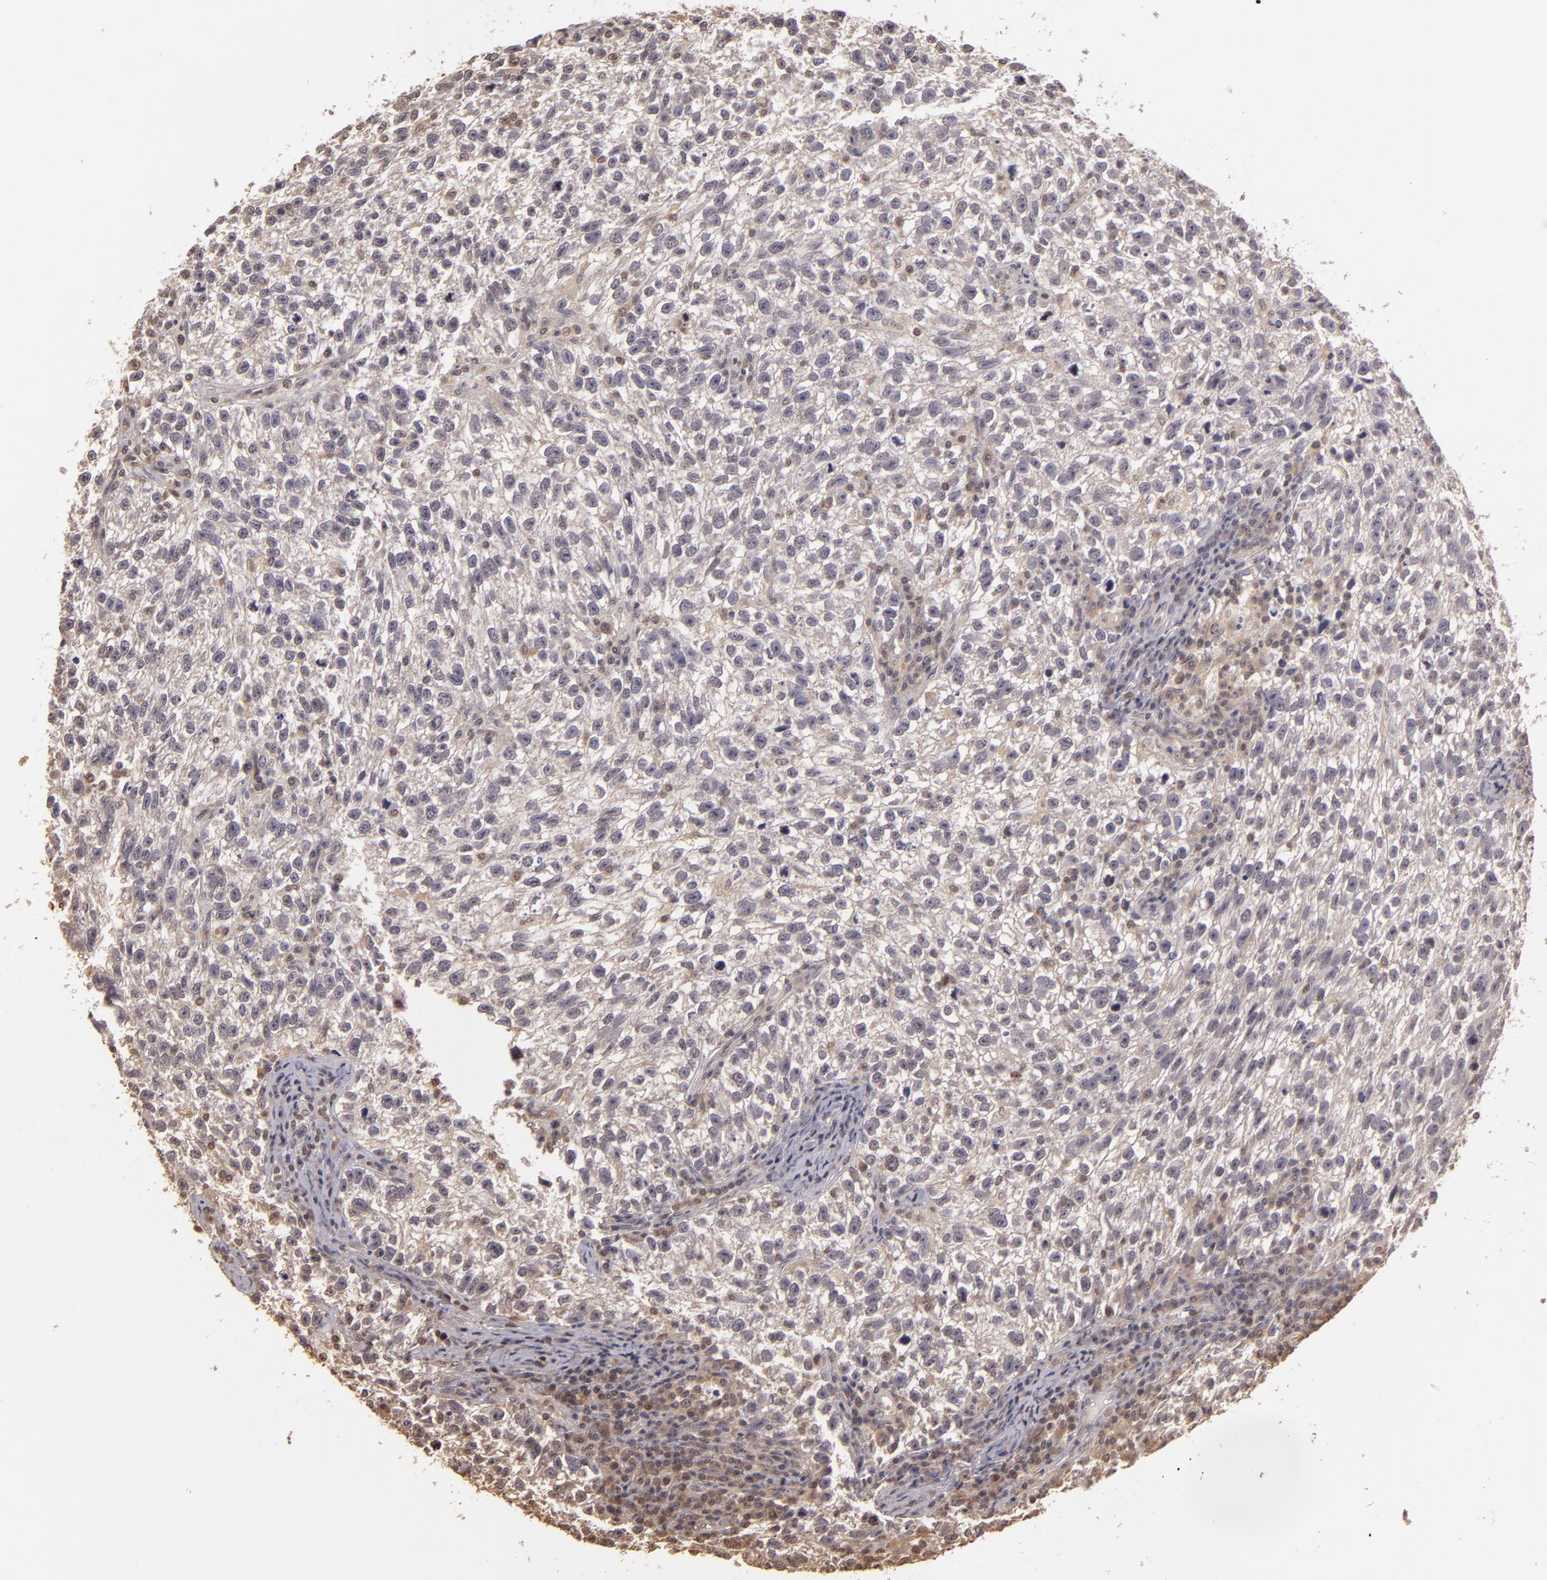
{"staining": {"intensity": "negative", "quantity": "none", "location": "none"}, "tissue": "testis cancer", "cell_type": "Tumor cells", "image_type": "cancer", "snomed": [{"axis": "morphology", "description": "Seminoma, NOS"}, {"axis": "topography", "description": "Testis"}], "caption": "DAB immunohistochemical staining of human testis cancer (seminoma) demonstrates no significant staining in tumor cells.", "gene": "ARPC2", "patient": {"sex": "male", "age": 38}}